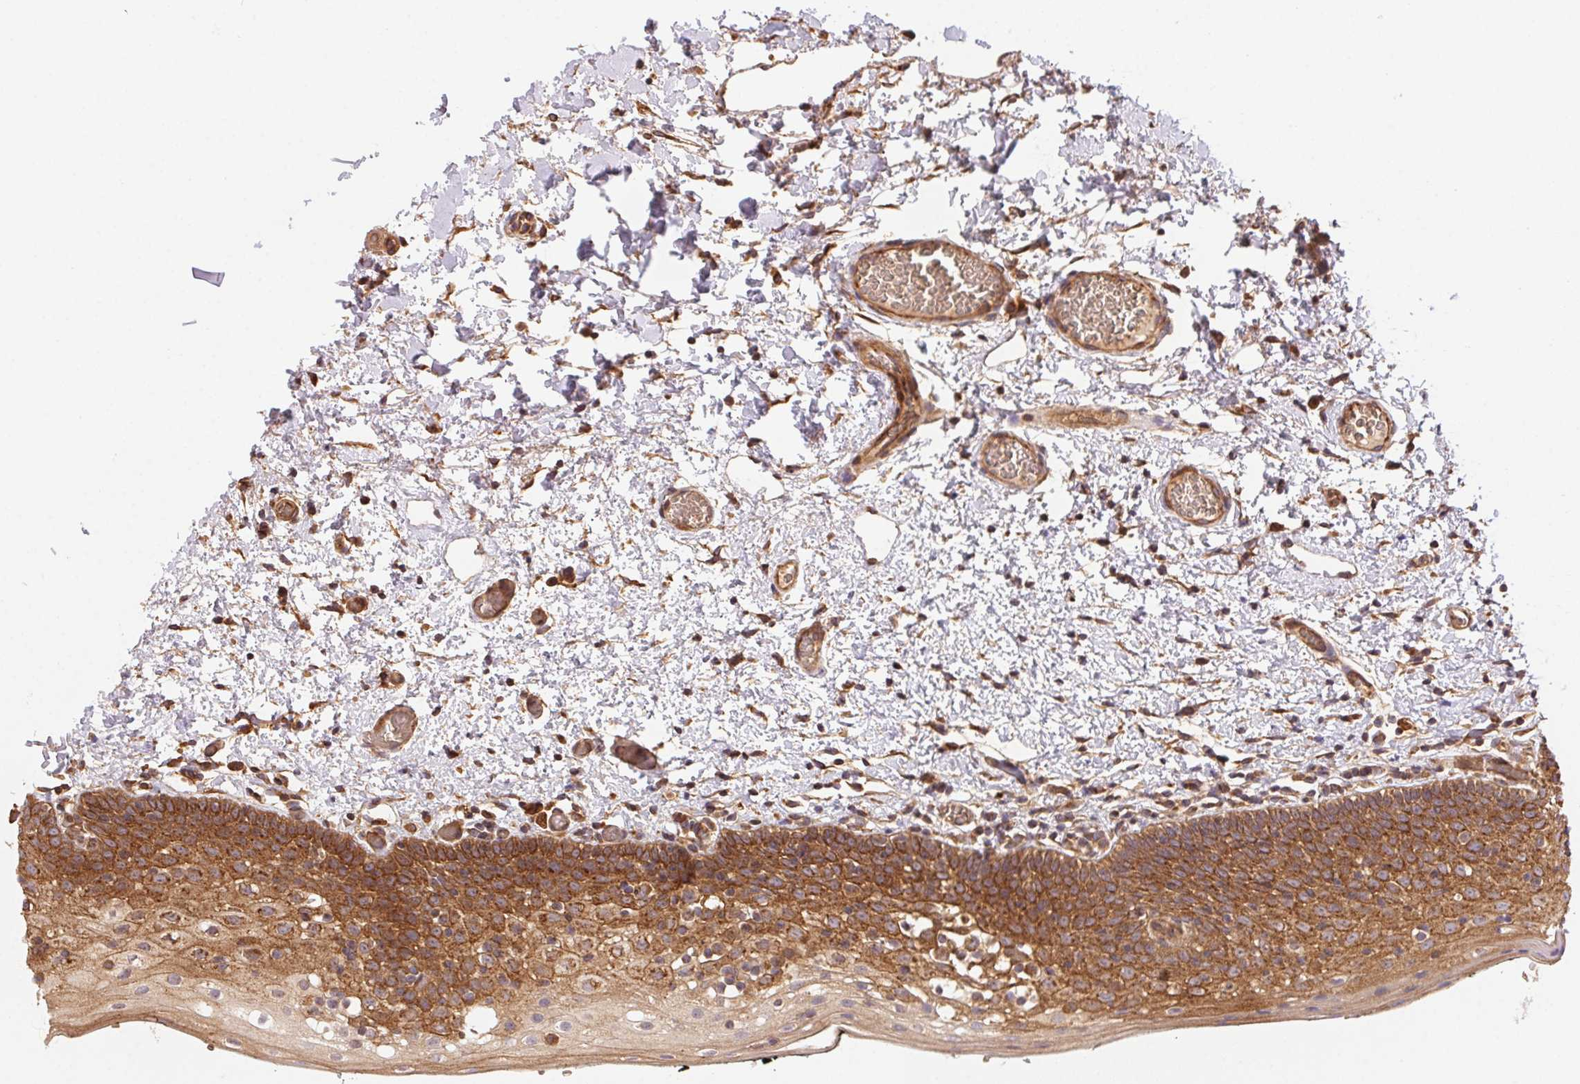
{"staining": {"intensity": "strong", "quantity": ">75%", "location": "cytoplasmic/membranous"}, "tissue": "oral mucosa", "cell_type": "Squamous epithelial cells", "image_type": "normal", "snomed": [{"axis": "morphology", "description": "Normal tissue, NOS"}, {"axis": "morphology", "description": "Squamous cell carcinoma, NOS"}, {"axis": "topography", "description": "Oral tissue"}, {"axis": "topography", "description": "Head-Neck"}], "caption": "Immunohistochemical staining of unremarkable human oral mucosa shows high levels of strong cytoplasmic/membranous expression in about >75% of squamous epithelial cells. (IHC, brightfield microscopy, high magnification).", "gene": "USE1", "patient": {"sex": "male", "age": 69}}